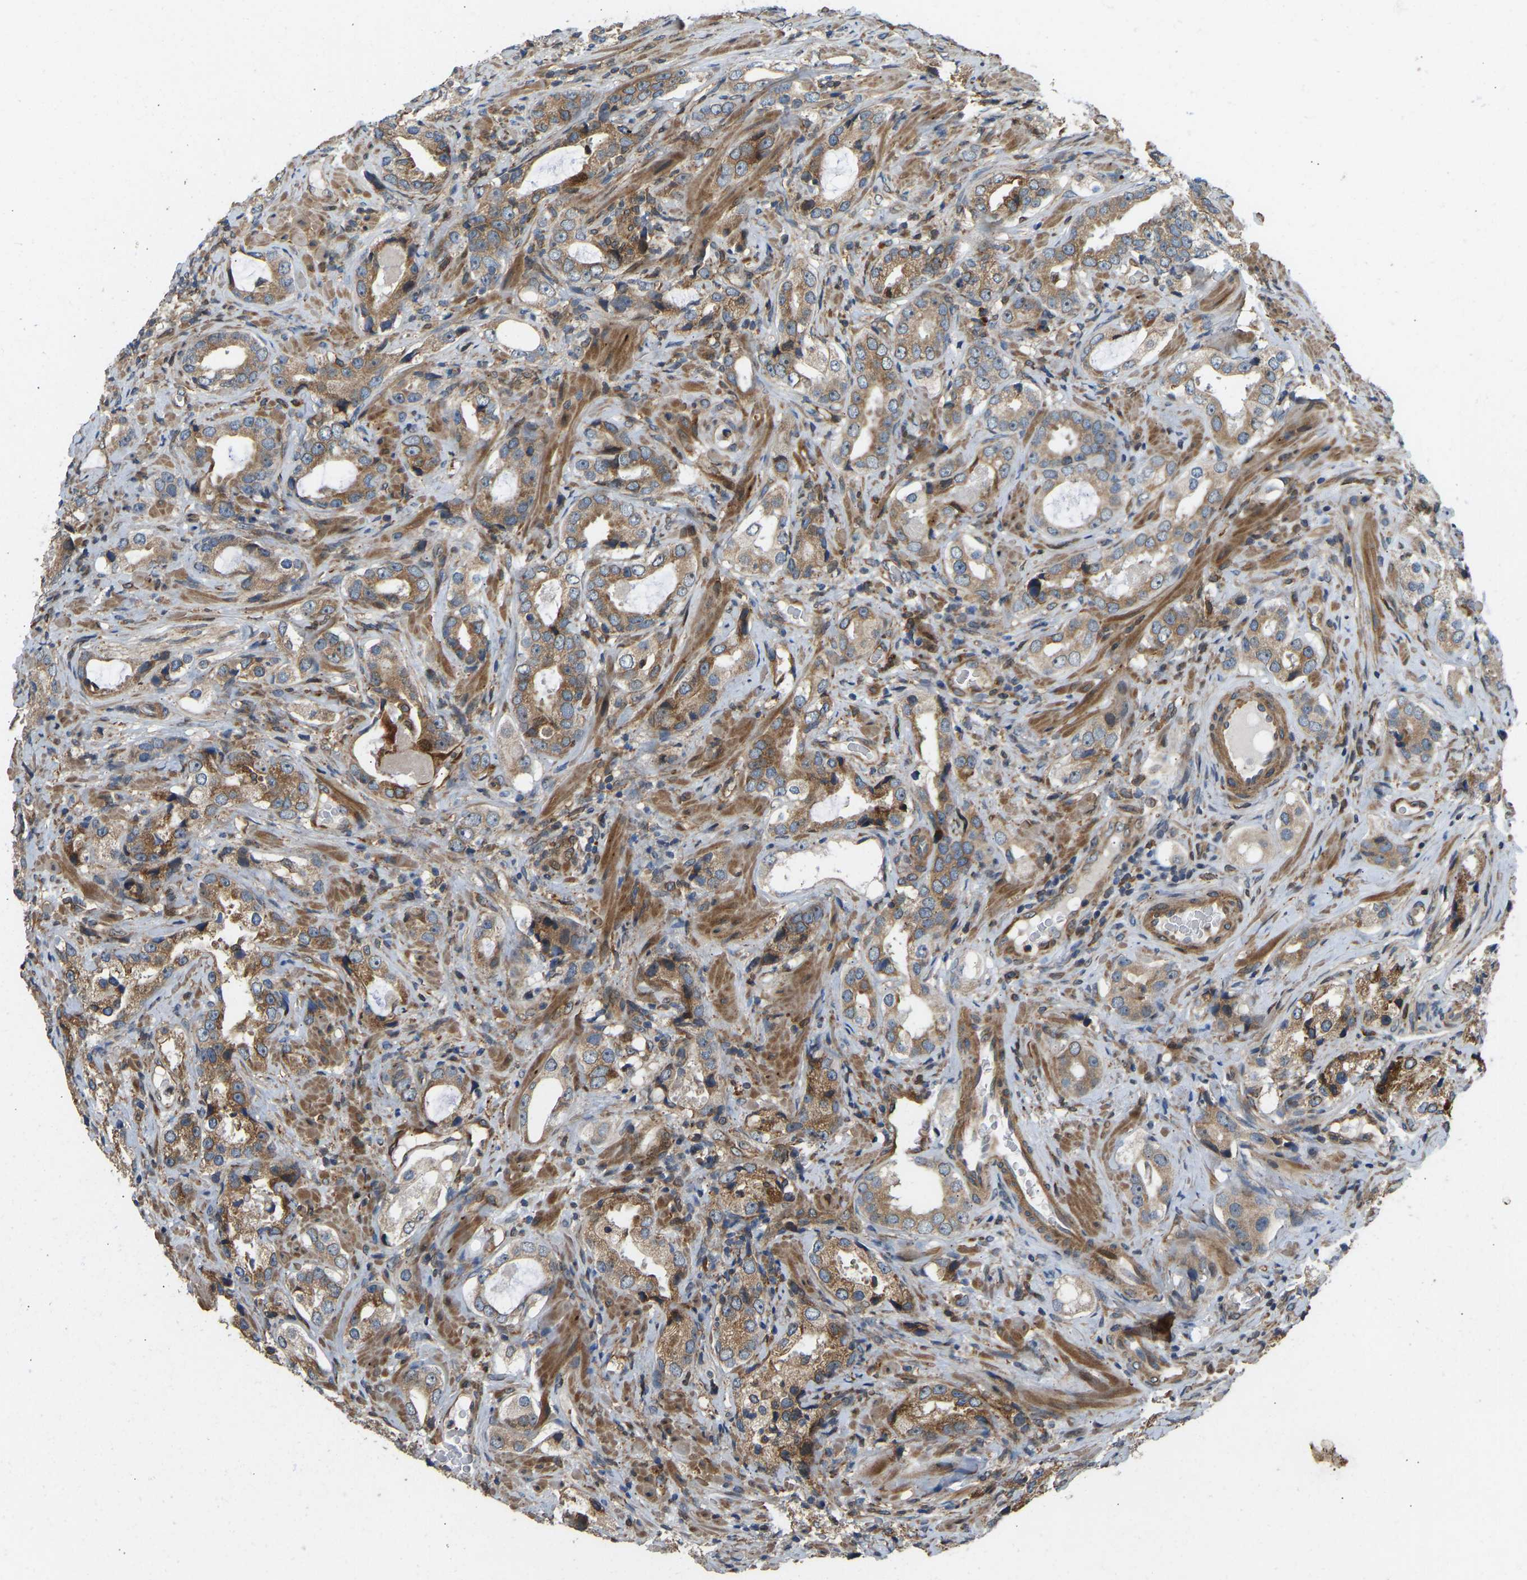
{"staining": {"intensity": "moderate", "quantity": ">75%", "location": "cytoplasmic/membranous"}, "tissue": "prostate cancer", "cell_type": "Tumor cells", "image_type": "cancer", "snomed": [{"axis": "morphology", "description": "Adenocarcinoma, High grade"}, {"axis": "topography", "description": "Prostate"}], "caption": "Immunohistochemistry (IHC) of human prostate cancer reveals medium levels of moderate cytoplasmic/membranous staining in approximately >75% of tumor cells.", "gene": "OS9", "patient": {"sex": "male", "age": 63}}